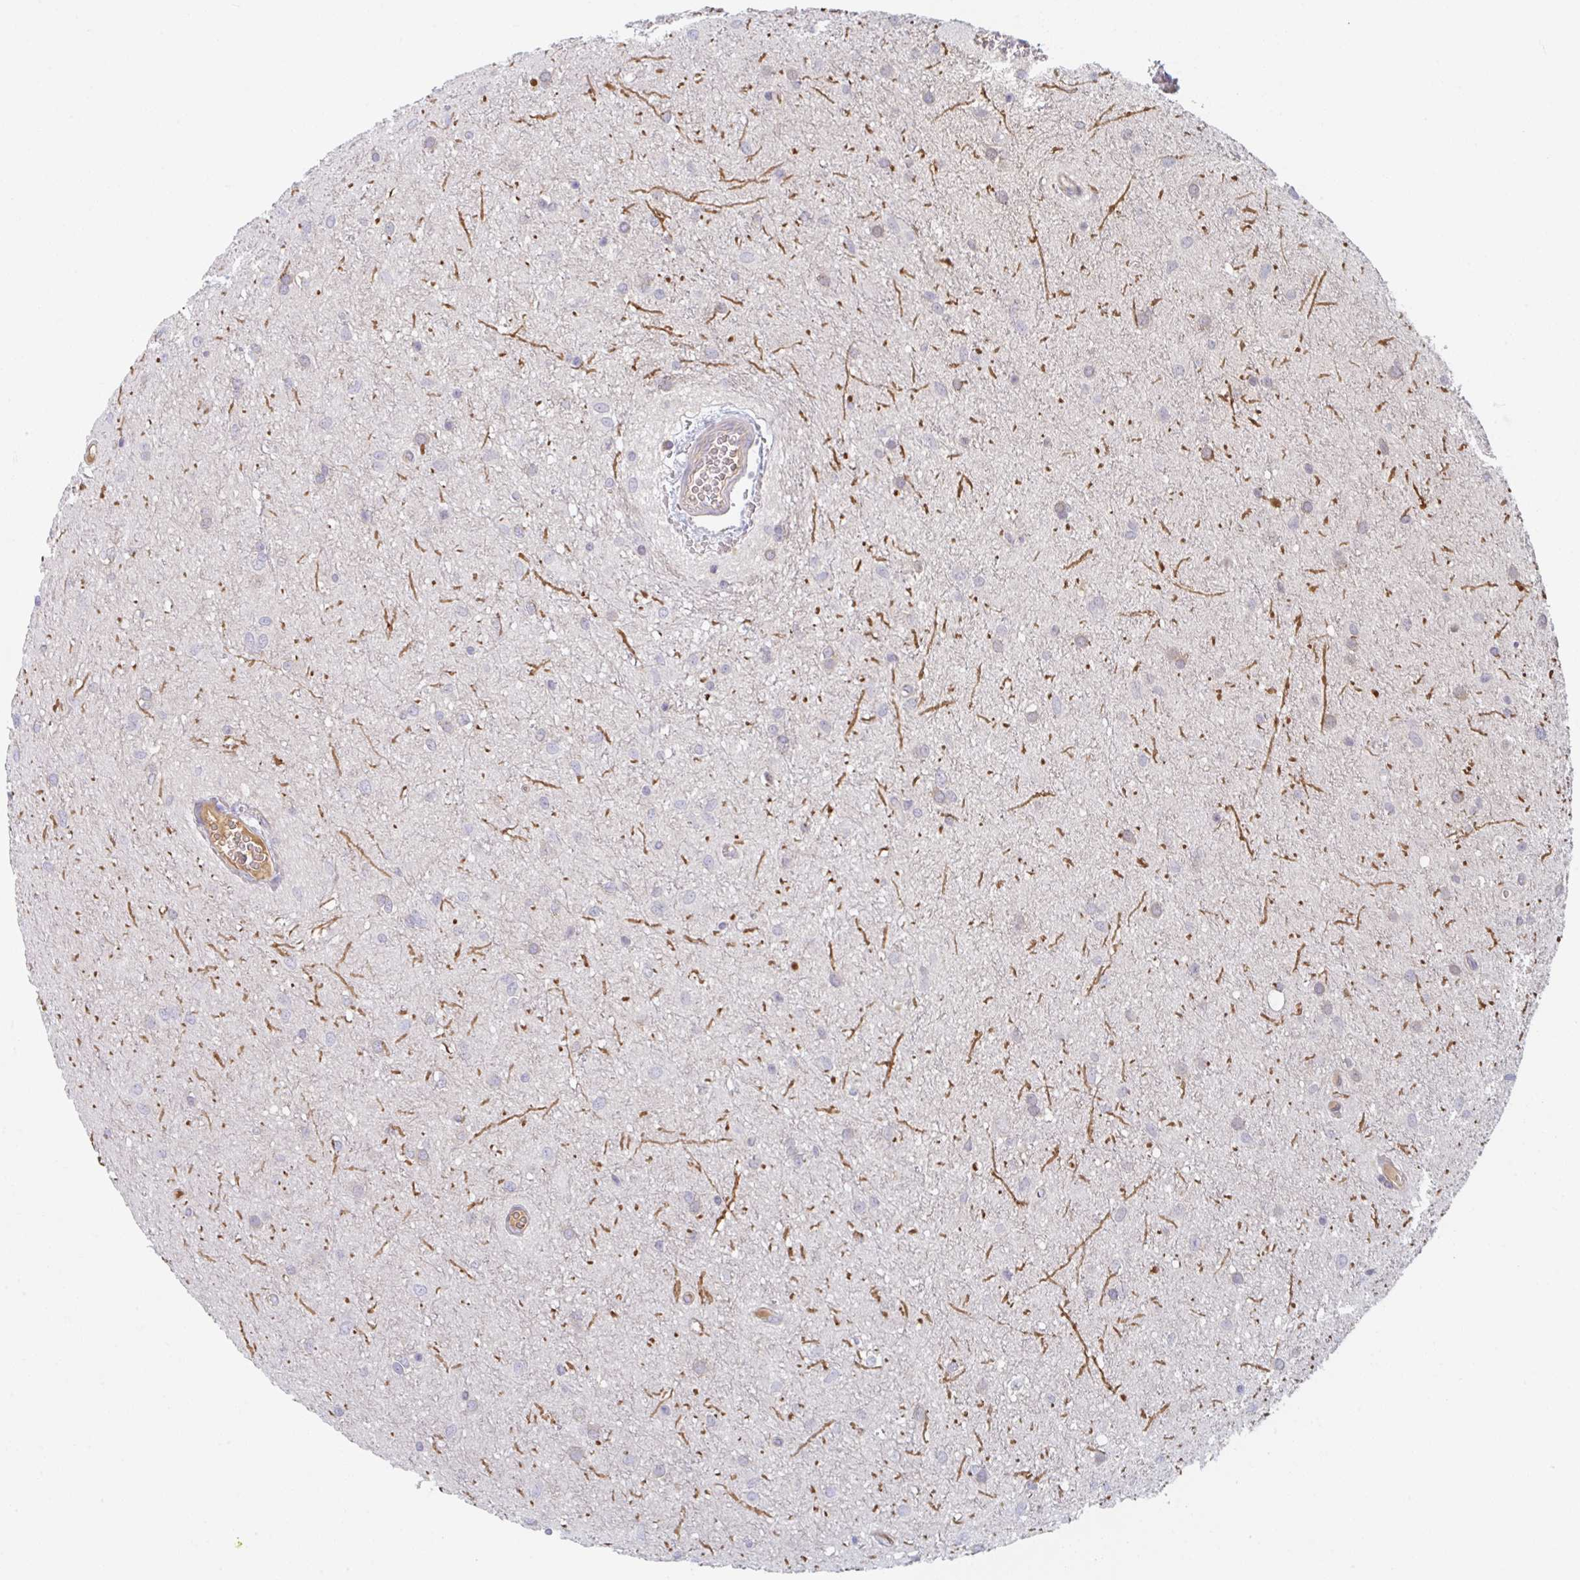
{"staining": {"intensity": "negative", "quantity": "none", "location": "none"}, "tissue": "glioma", "cell_type": "Tumor cells", "image_type": "cancer", "snomed": [{"axis": "morphology", "description": "Glioma, malignant, Low grade"}, {"axis": "topography", "description": "Cerebellum"}], "caption": "Immunohistochemical staining of human low-grade glioma (malignant) displays no significant expression in tumor cells.", "gene": "AMPD2", "patient": {"sex": "female", "age": 5}}